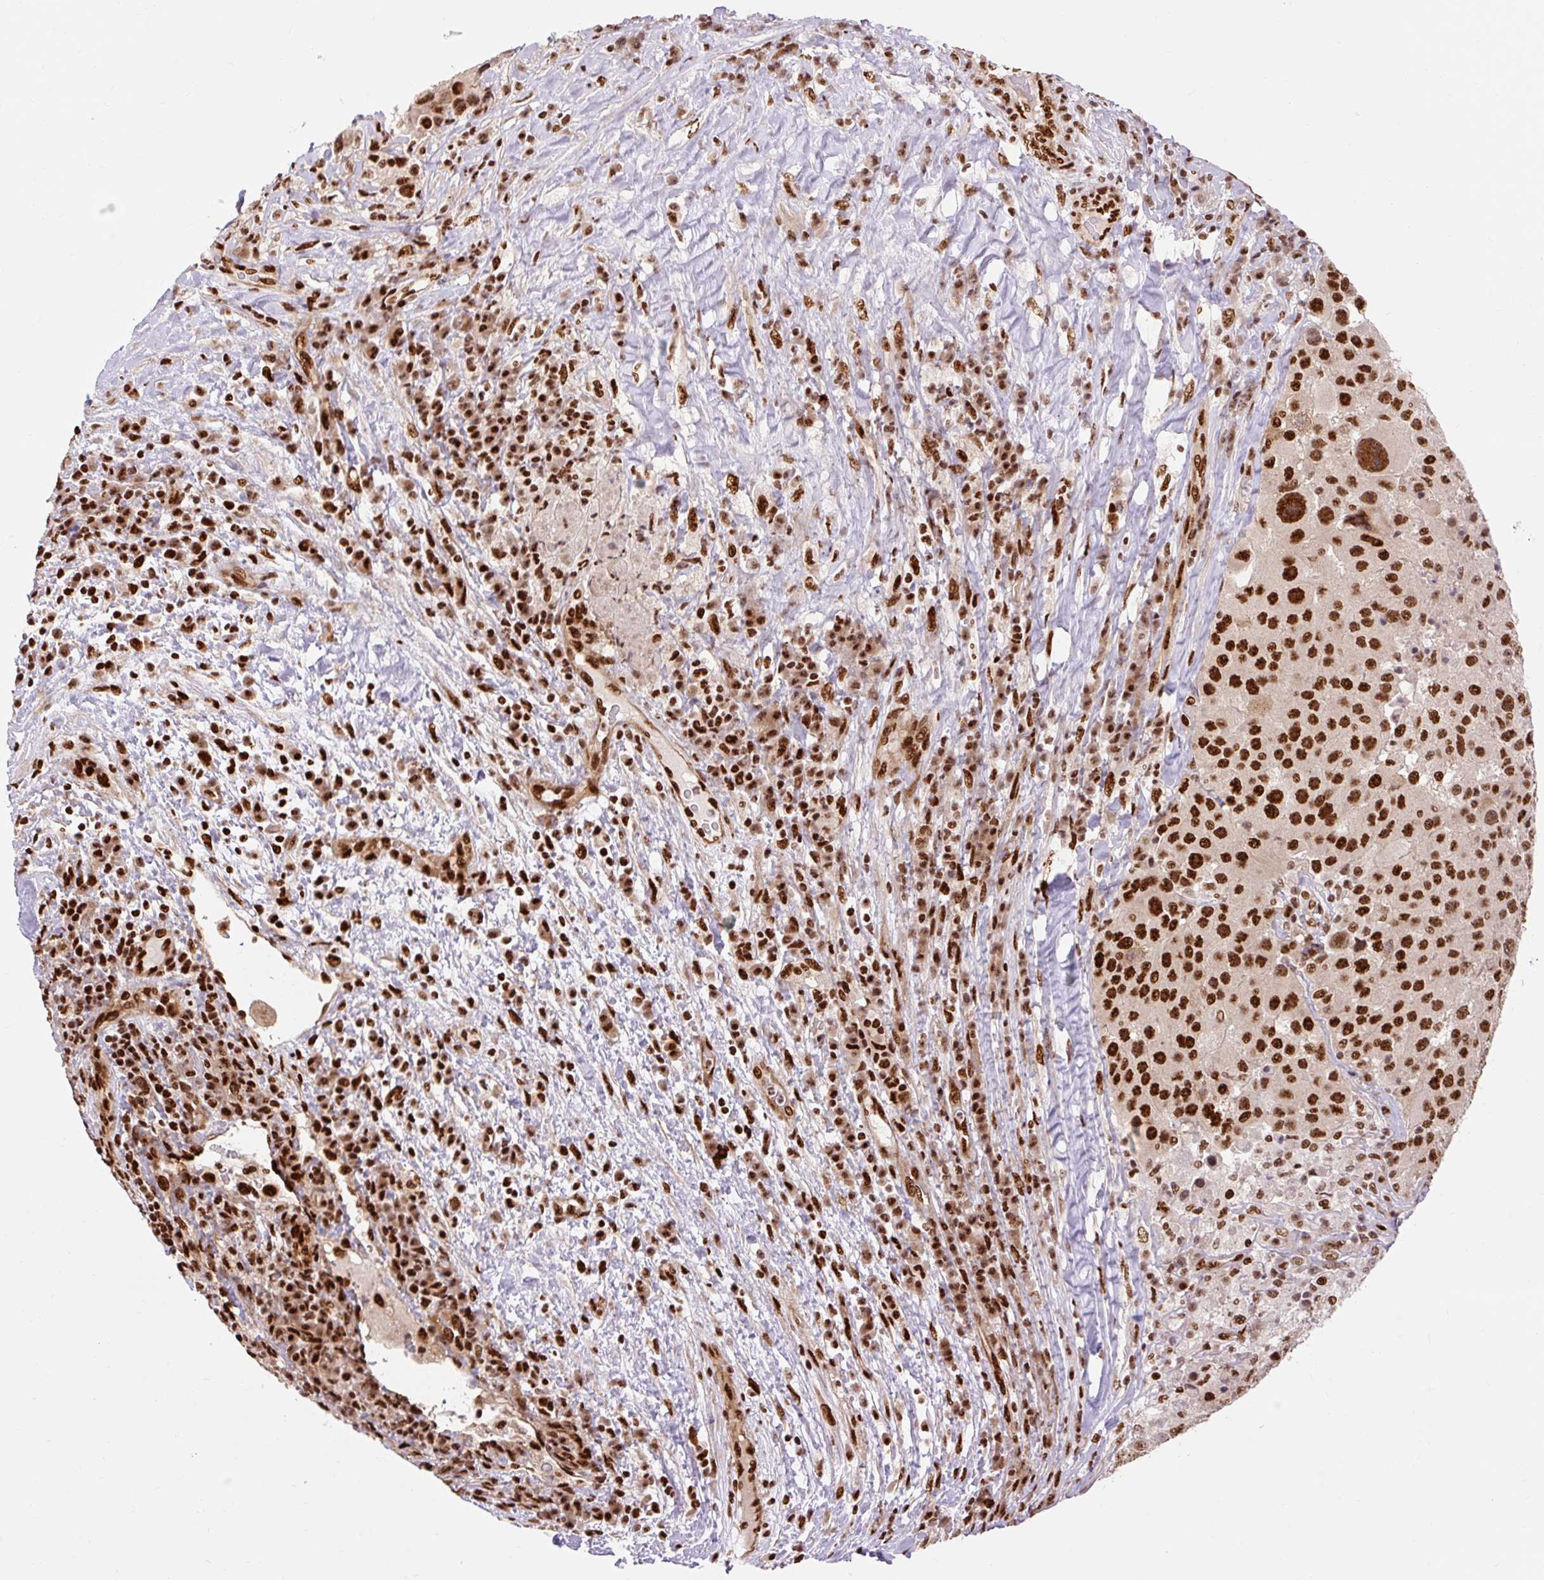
{"staining": {"intensity": "strong", "quantity": ">75%", "location": "nuclear"}, "tissue": "melanoma", "cell_type": "Tumor cells", "image_type": "cancer", "snomed": [{"axis": "morphology", "description": "Malignant melanoma, Metastatic site"}, {"axis": "topography", "description": "Lymph node"}], "caption": "Brown immunohistochemical staining in melanoma displays strong nuclear staining in about >75% of tumor cells. (brown staining indicates protein expression, while blue staining denotes nuclei).", "gene": "MECOM", "patient": {"sex": "male", "age": 62}}